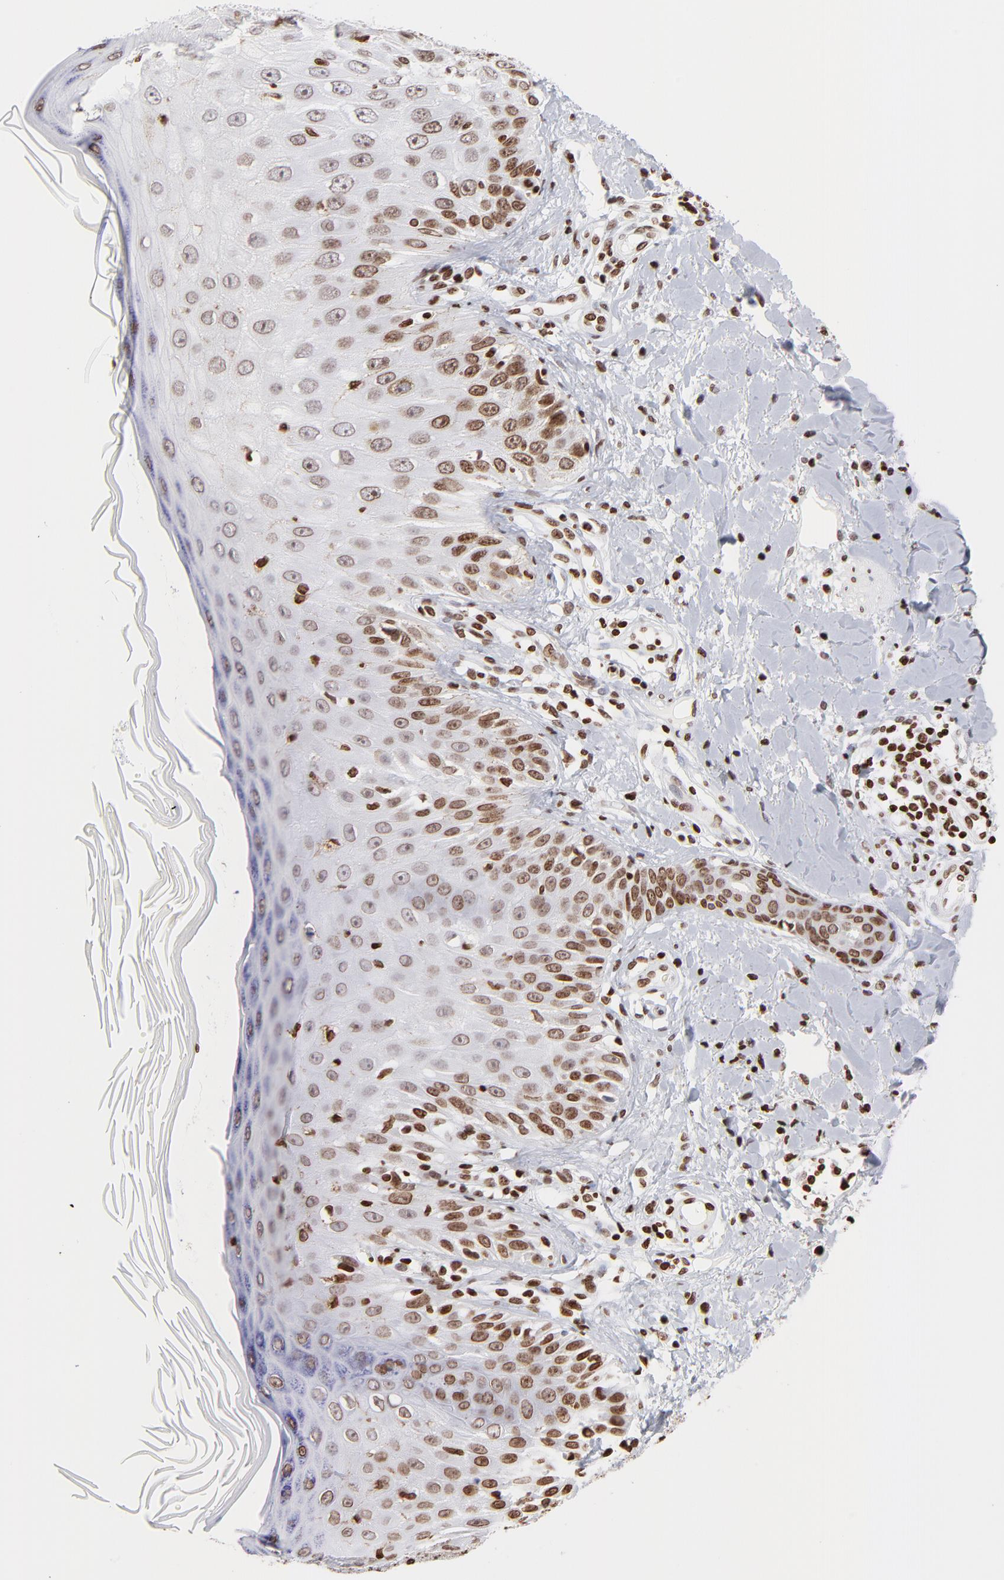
{"staining": {"intensity": "moderate", "quantity": "25%-75%", "location": "nuclear"}, "tissue": "skin cancer", "cell_type": "Tumor cells", "image_type": "cancer", "snomed": [{"axis": "morphology", "description": "Squamous cell carcinoma, NOS"}, {"axis": "topography", "description": "Skin"}], "caption": "Immunohistochemical staining of skin squamous cell carcinoma shows moderate nuclear protein expression in approximately 25%-75% of tumor cells.", "gene": "RTL4", "patient": {"sex": "male", "age": 24}}